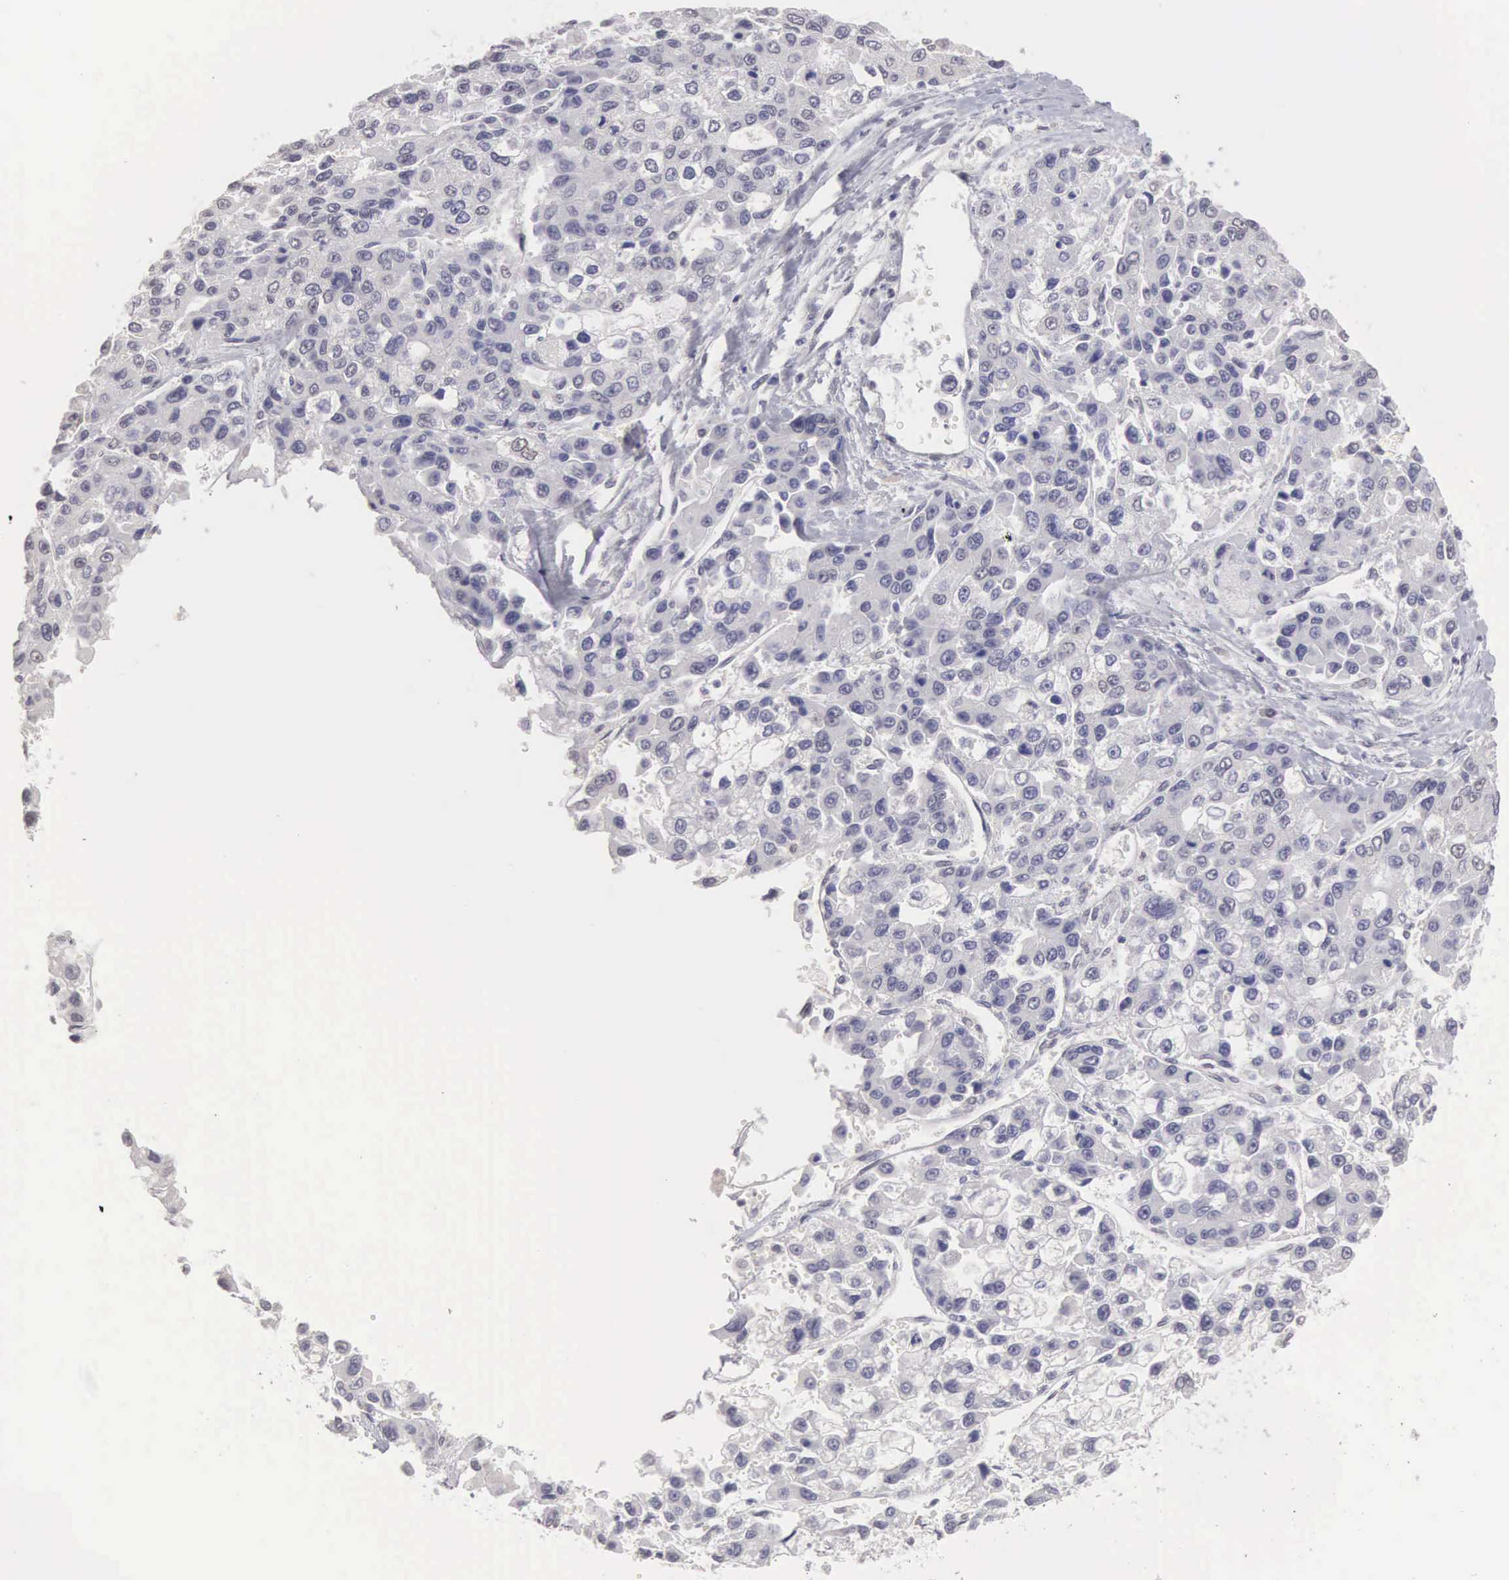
{"staining": {"intensity": "negative", "quantity": "none", "location": "none"}, "tissue": "liver cancer", "cell_type": "Tumor cells", "image_type": "cancer", "snomed": [{"axis": "morphology", "description": "Carcinoma, Hepatocellular, NOS"}, {"axis": "topography", "description": "Liver"}], "caption": "A micrograph of human liver hepatocellular carcinoma is negative for staining in tumor cells.", "gene": "UBA1", "patient": {"sex": "female", "age": 66}}